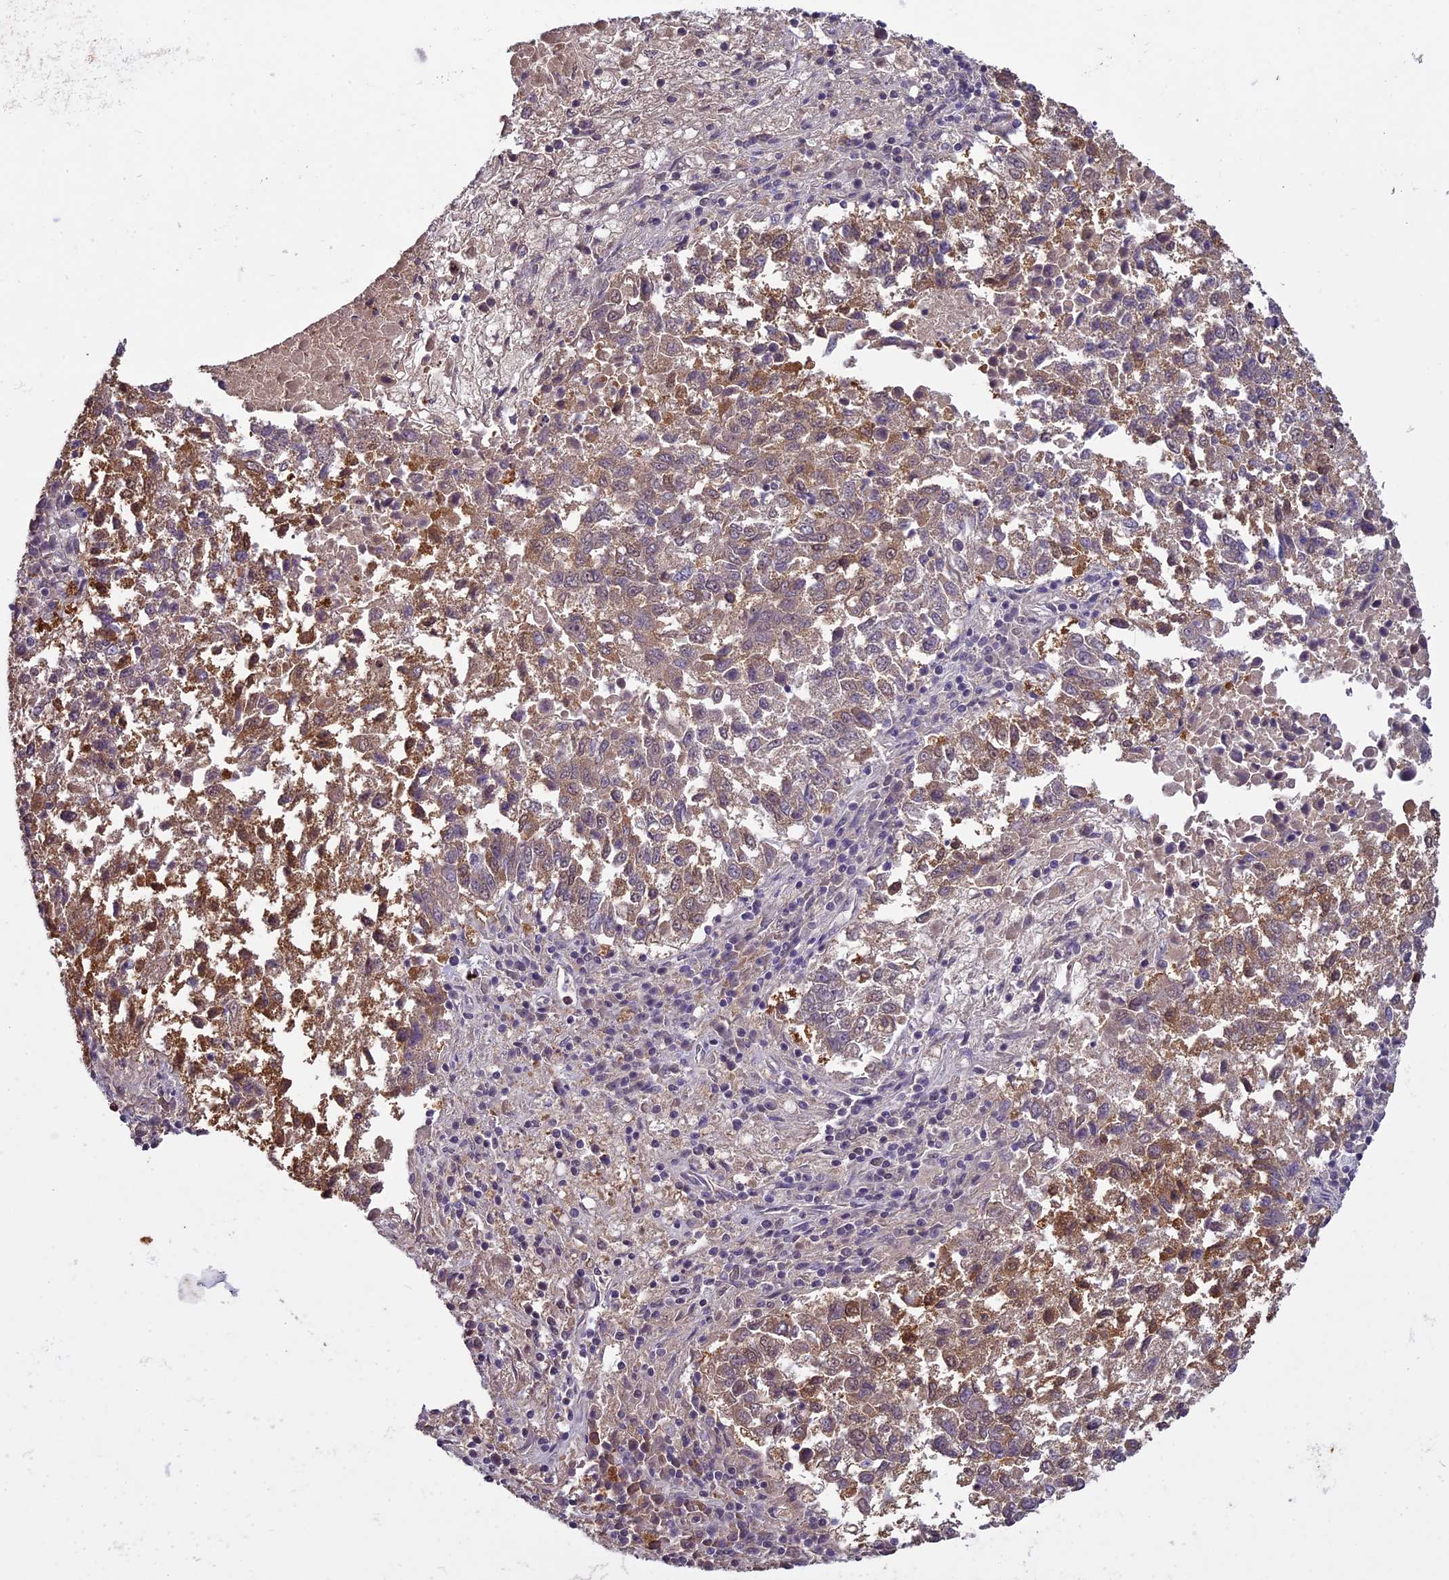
{"staining": {"intensity": "moderate", "quantity": ">75%", "location": "cytoplasmic/membranous"}, "tissue": "lung cancer", "cell_type": "Tumor cells", "image_type": "cancer", "snomed": [{"axis": "morphology", "description": "Squamous cell carcinoma, NOS"}, {"axis": "topography", "description": "Lung"}], "caption": "Human lung cancer (squamous cell carcinoma) stained with a protein marker shows moderate staining in tumor cells.", "gene": "C3orf70", "patient": {"sex": "male", "age": 73}}